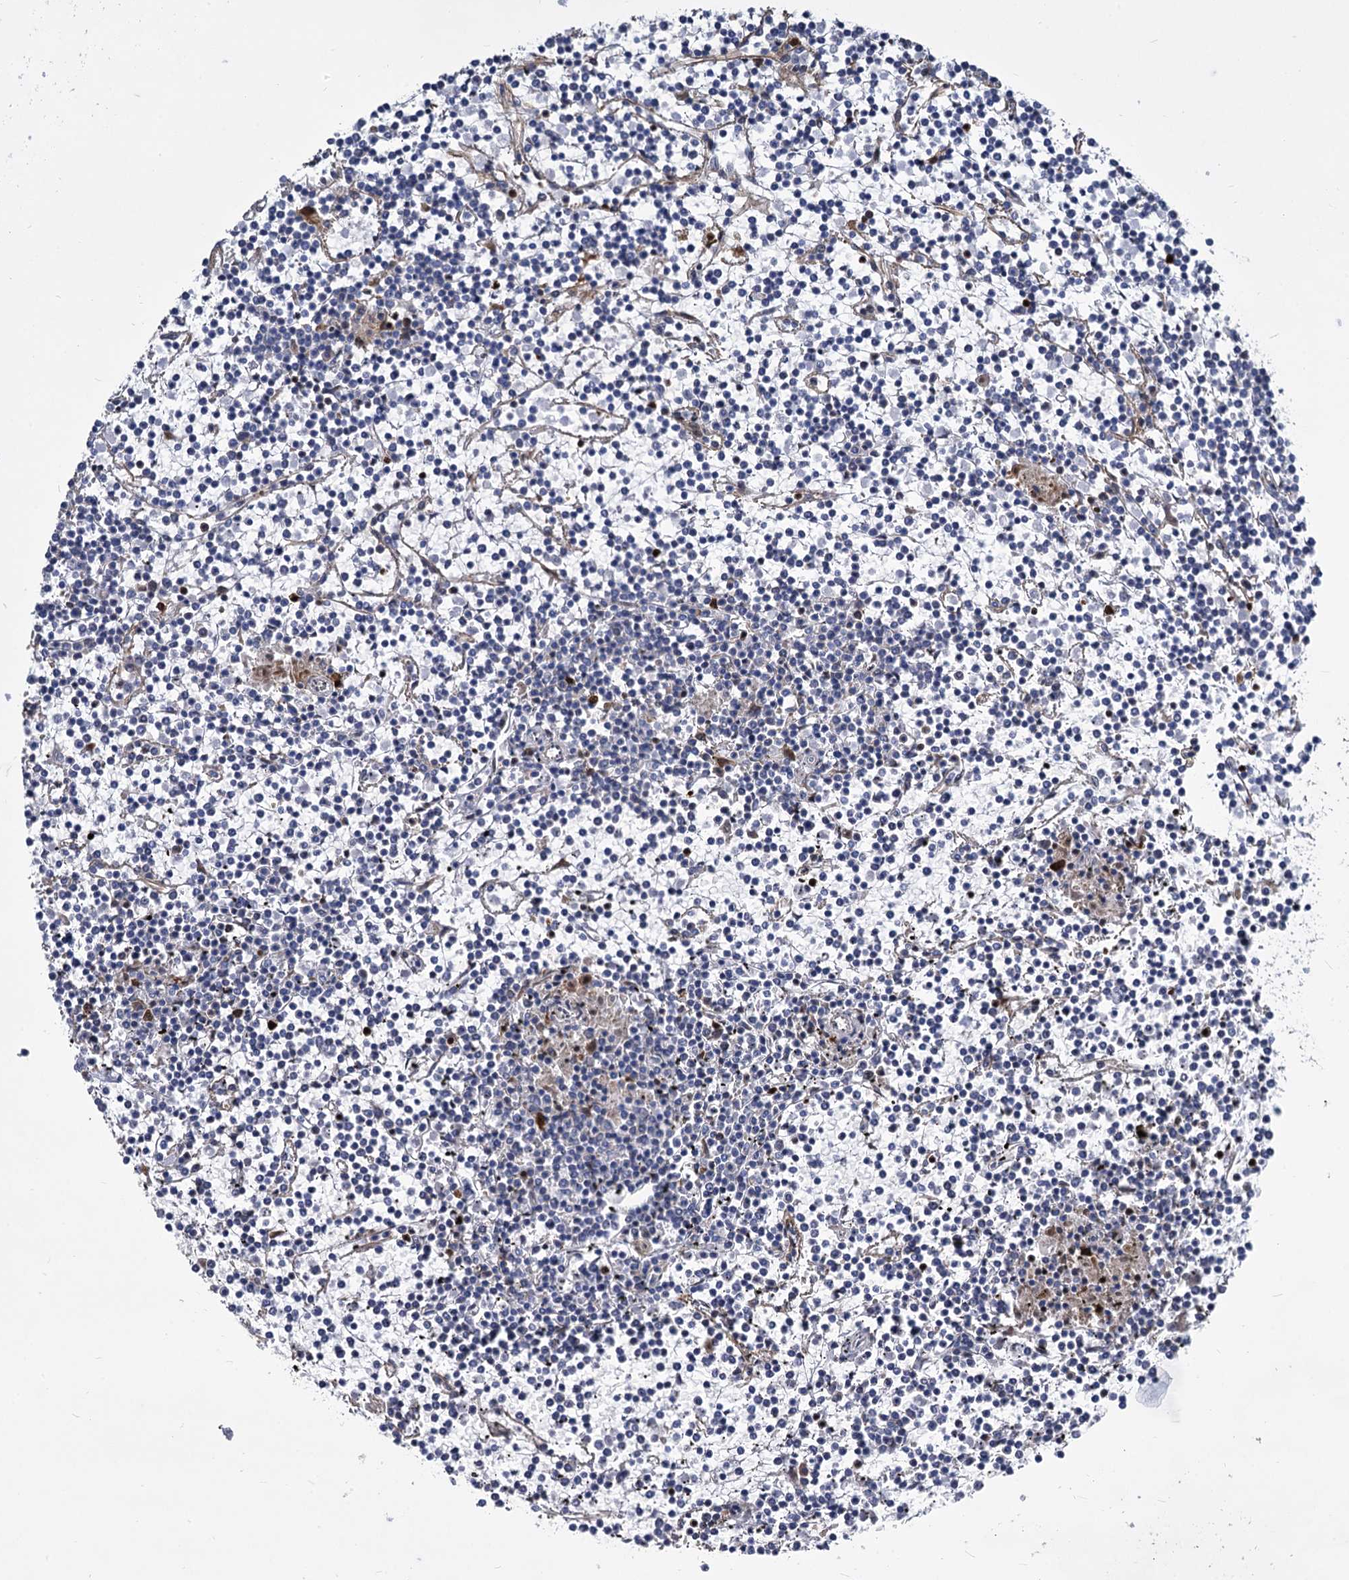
{"staining": {"intensity": "negative", "quantity": "none", "location": "none"}, "tissue": "lymphoma", "cell_type": "Tumor cells", "image_type": "cancer", "snomed": [{"axis": "morphology", "description": "Malignant lymphoma, non-Hodgkin's type, Low grade"}, {"axis": "topography", "description": "Spleen"}], "caption": "The photomicrograph exhibits no significant expression in tumor cells of lymphoma.", "gene": "TRIM77", "patient": {"sex": "female", "age": 19}}